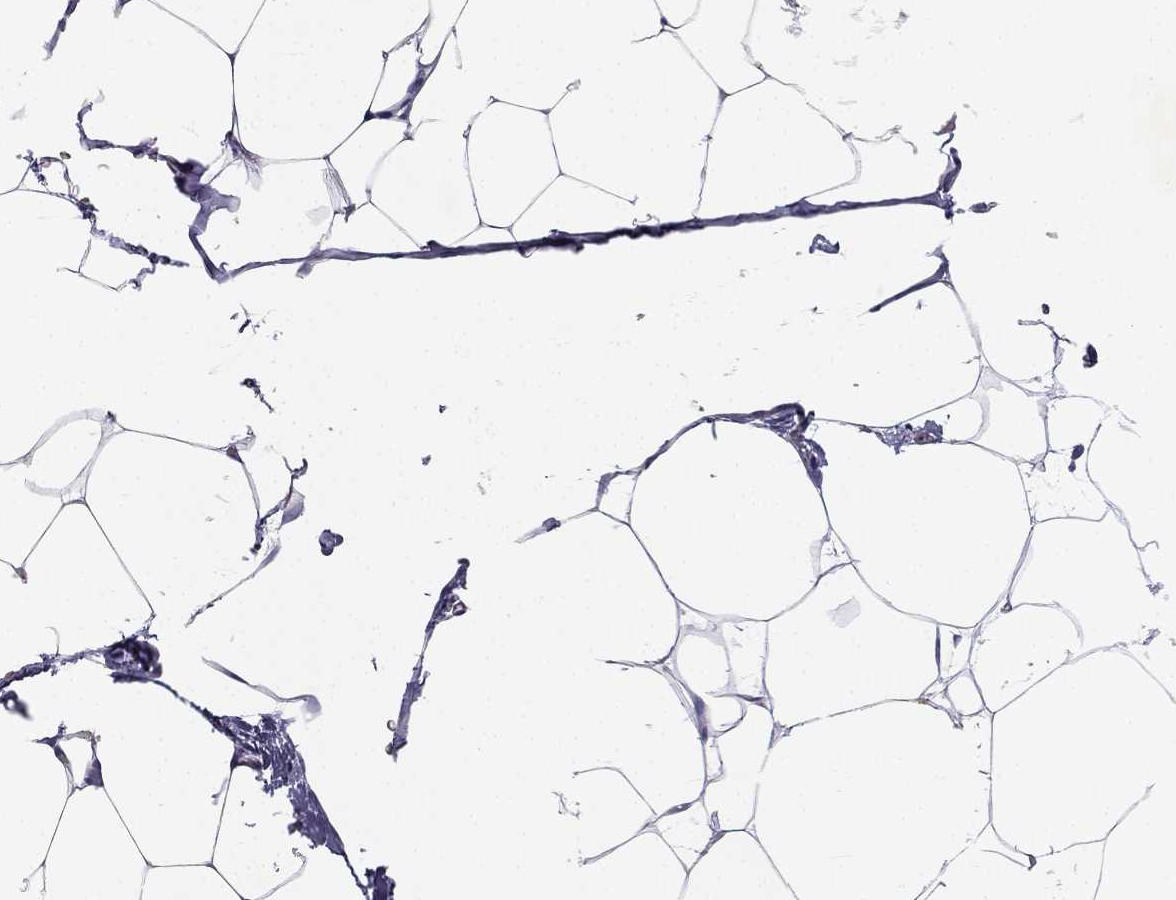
{"staining": {"intensity": "negative", "quantity": "none", "location": "none"}, "tissue": "adipose tissue", "cell_type": "Adipocytes", "image_type": "normal", "snomed": [{"axis": "morphology", "description": "Normal tissue, NOS"}, {"axis": "topography", "description": "Adipose tissue"}], "caption": "The immunohistochemistry image has no significant positivity in adipocytes of adipose tissue.", "gene": "SLC6A4", "patient": {"sex": "male", "age": 57}}